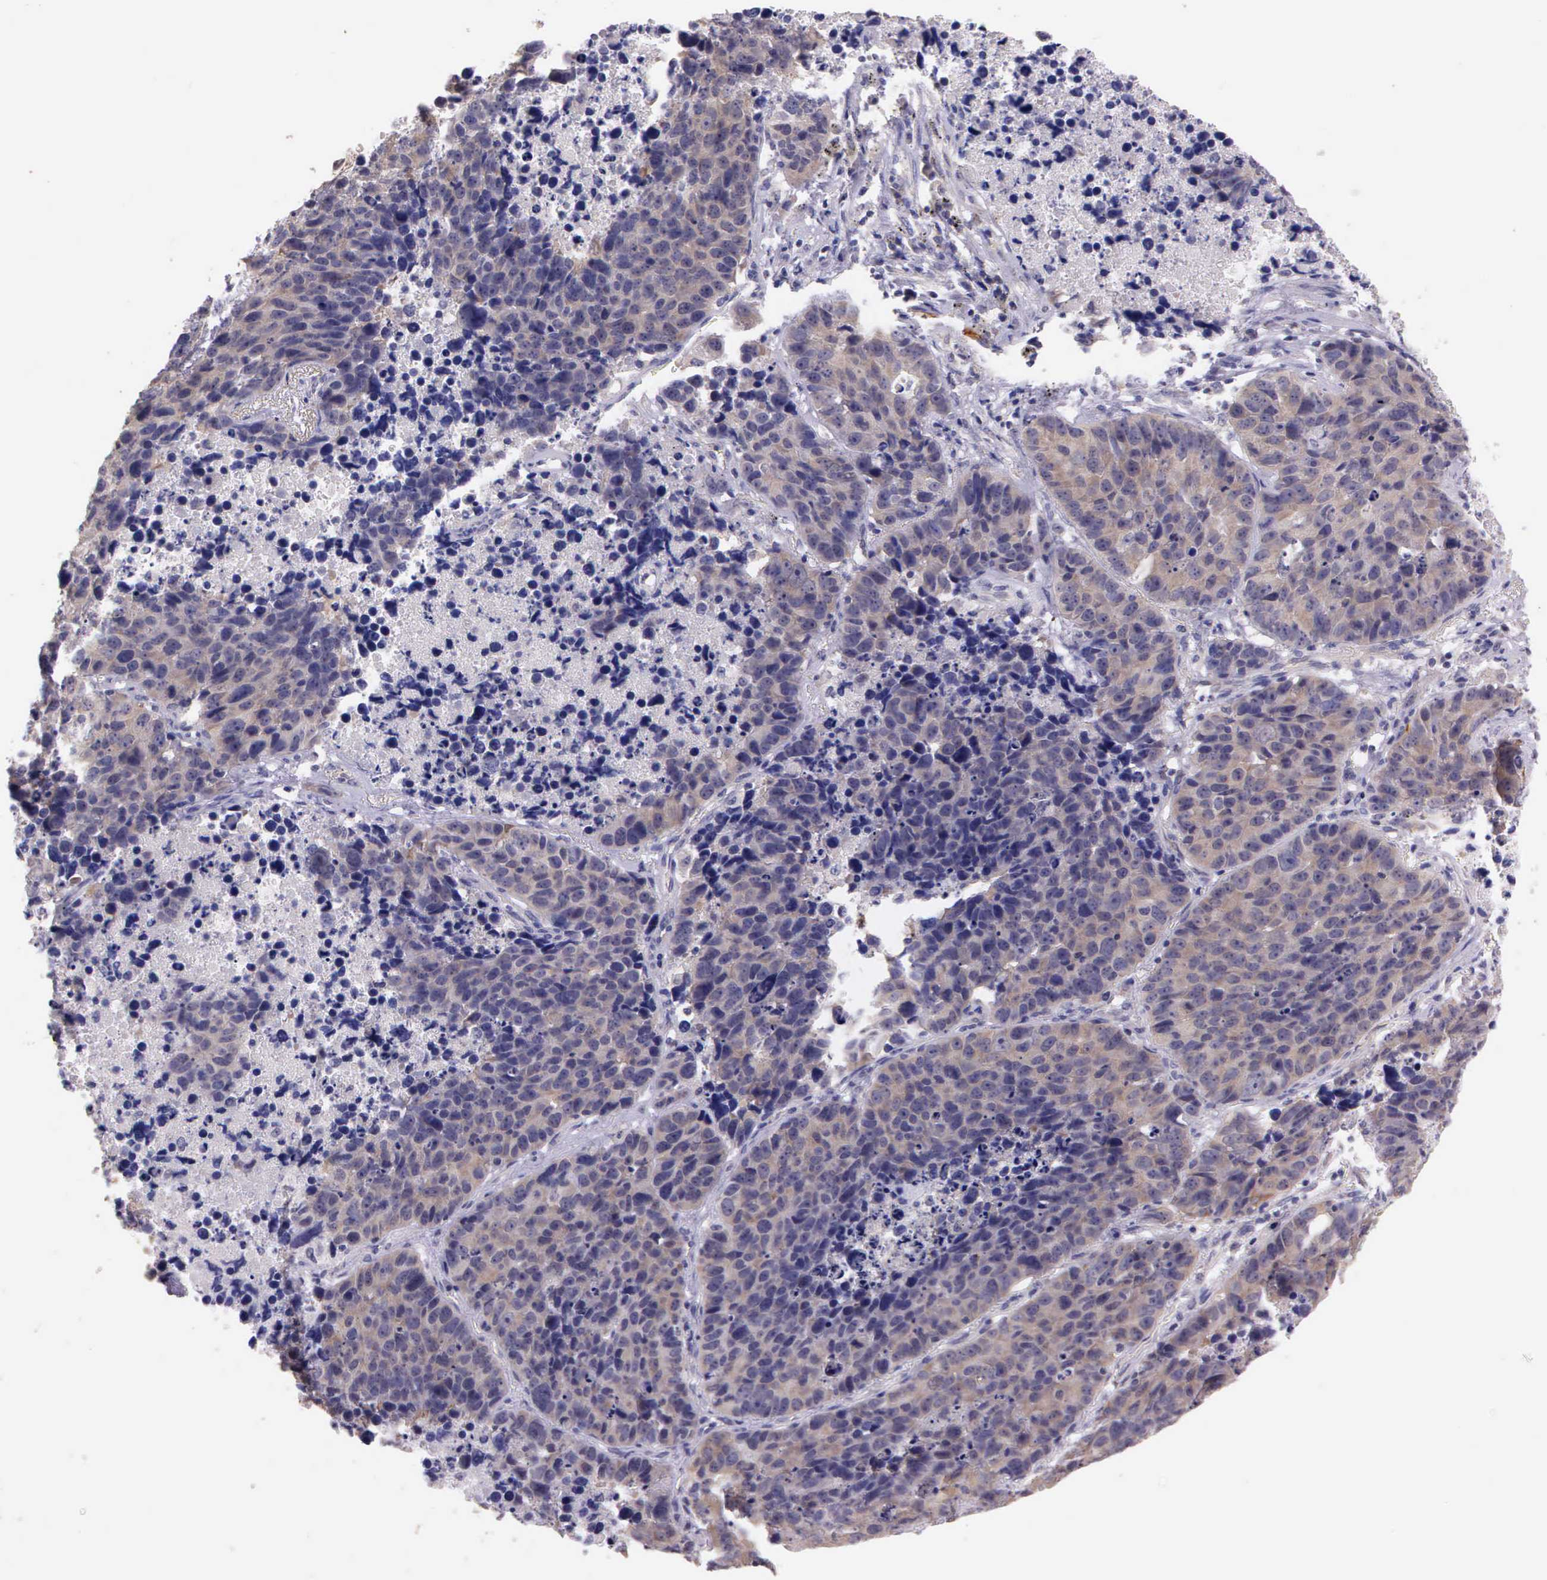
{"staining": {"intensity": "weak", "quantity": "<25%", "location": "cytoplasmic/membranous"}, "tissue": "lung cancer", "cell_type": "Tumor cells", "image_type": "cancer", "snomed": [{"axis": "morphology", "description": "Carcinoid, malignant, NOS"}, {"axis": "topography", "description": "Lung"}], "caption": "Immunohistochemistry (IHC) histopathology image of neoplastic tissue: human carcinoid (malignant) (lung) stained with DAB demonstrates no significant protein staining in tumor cells.", "gene": "IGBP1", "patient": {"sex": "male", "age": 60}}